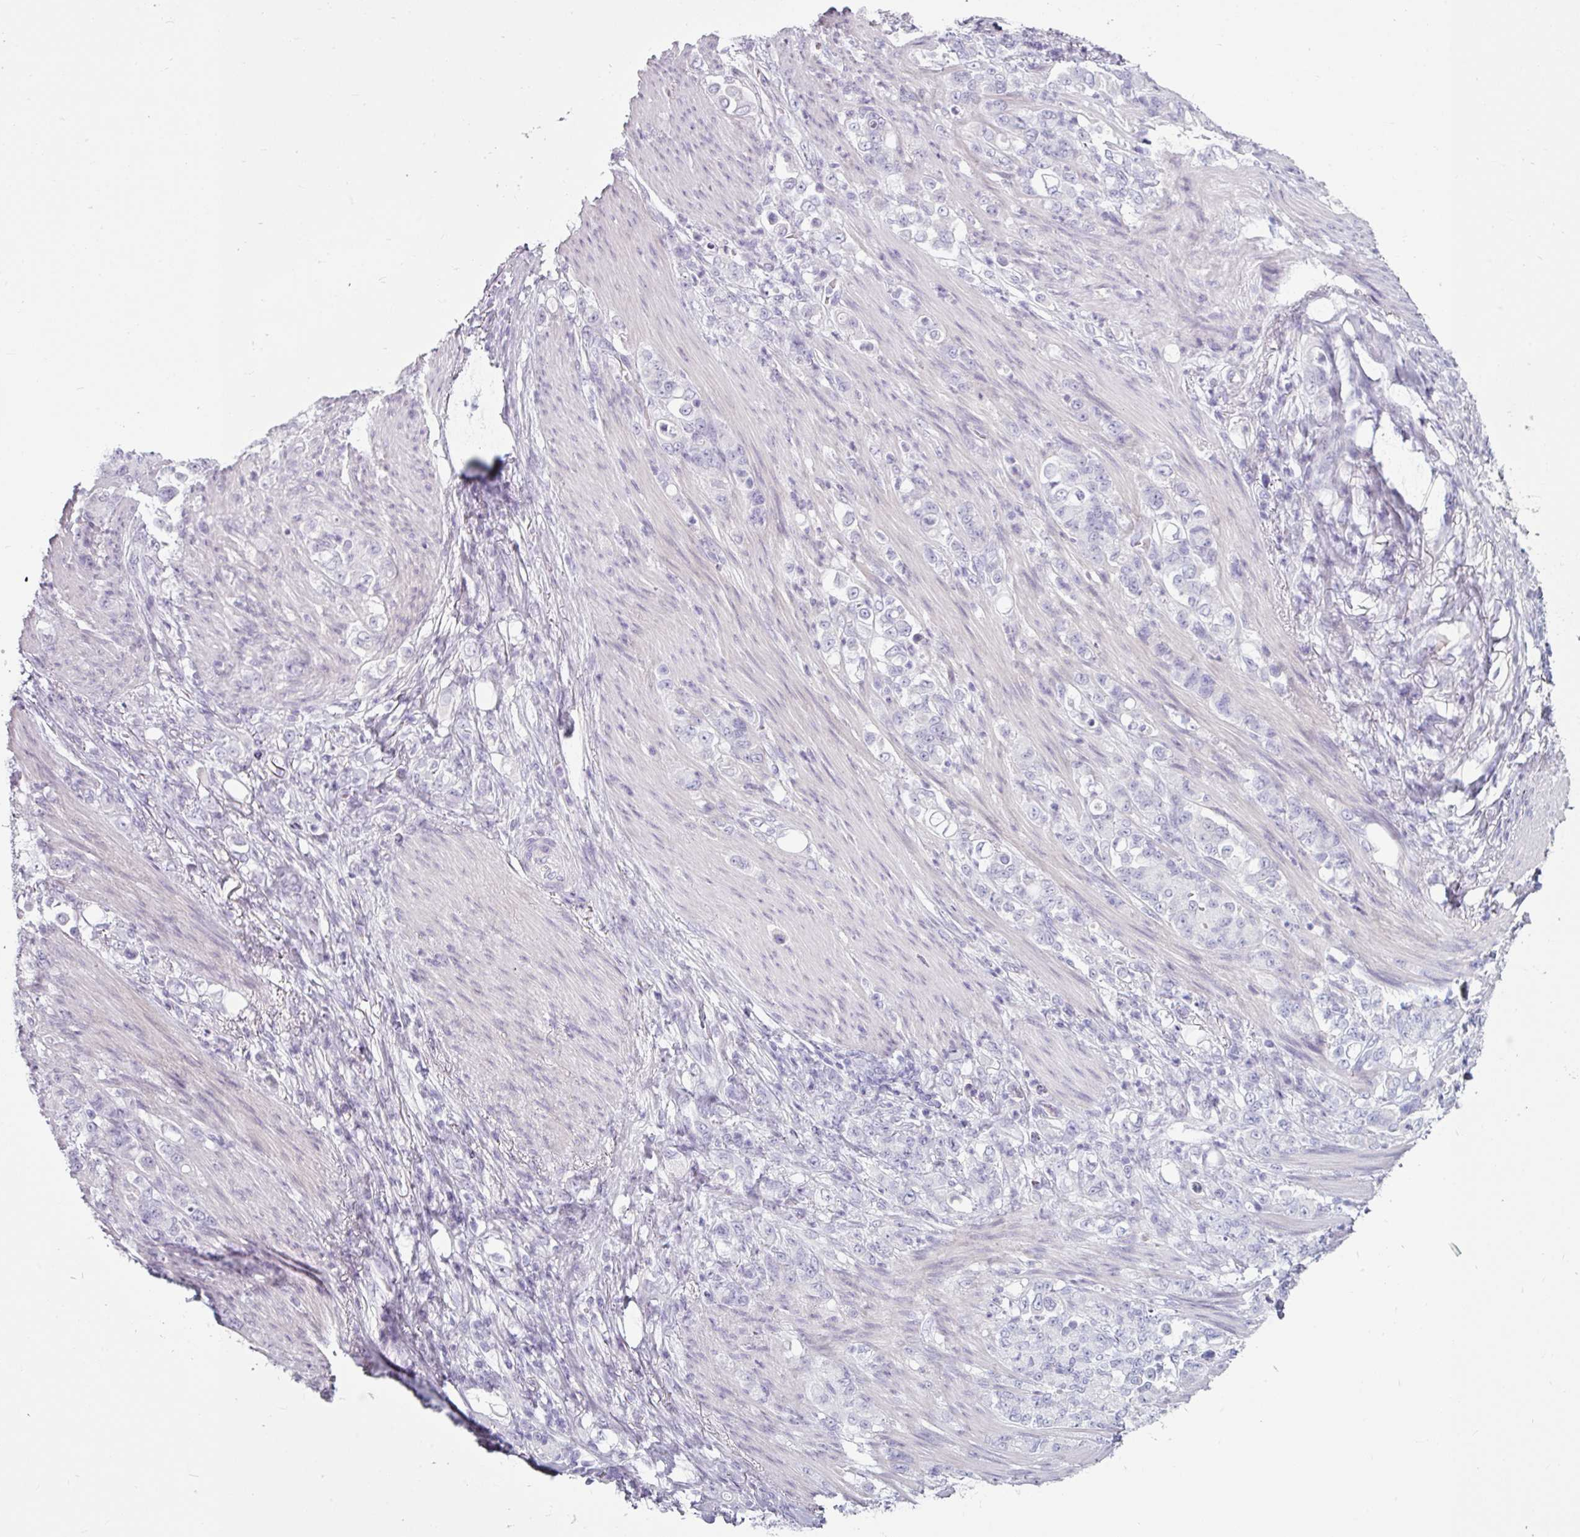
{"staining": {"intensity": "negative", "quantity": "none", "location": "none"}, "tissue": "stomach cancer", "cell_type": "Tumor cells", "image_type": "cancer", "snomed": [{"axis": "morphology", "description": "Adenocarcinoma, NOS"}, {"axis": "topography", "description": "Stomach"}], "caption": "An image of human stomach cancer is negative for staining in tumor cells.", "gene": "CLCA1", "patient": {"sex": "female", "age": 79}}